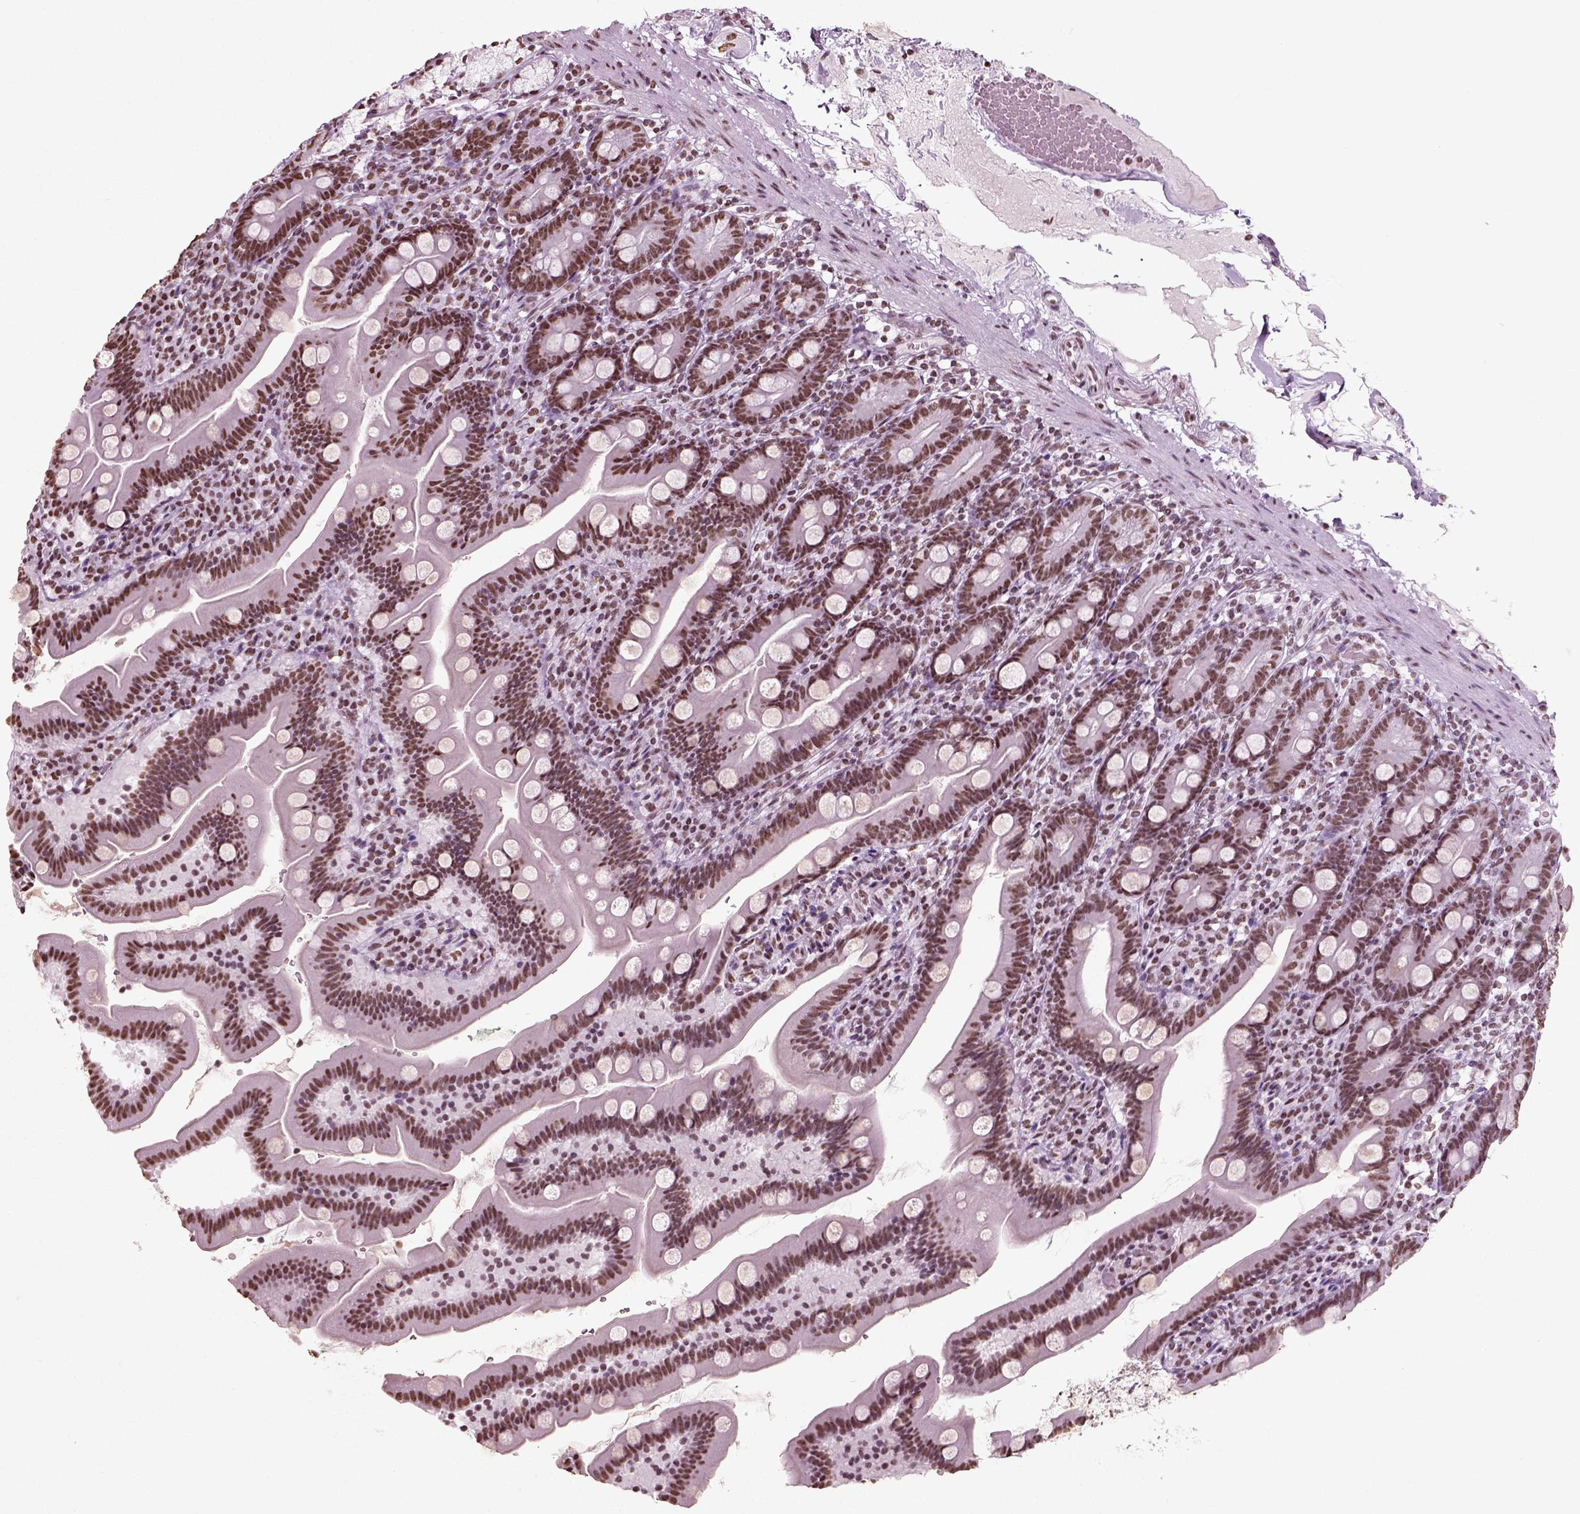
{"staining": {"intensity": "strong", "quantity": ">75%", "location": "nuclear"}, "tissue": "duodenum", "cell_type": "Glandular cells", "image_type": "normal", "snomed": [{"axis": "morphology", "description": "Normal tissue, NOS"}, {"axis": "topography", "description": "Duodenum"}], "caption": "IHC photomicrograph of normal duodenum: duodenum stained using IHC demonstrates high levels of strong protein expression localized specifically in the nuclear of glandular cells, appearing as a nuclear brown color.", "gene": "POLR1H", "patient": {"sex": "female", "age": 67}}